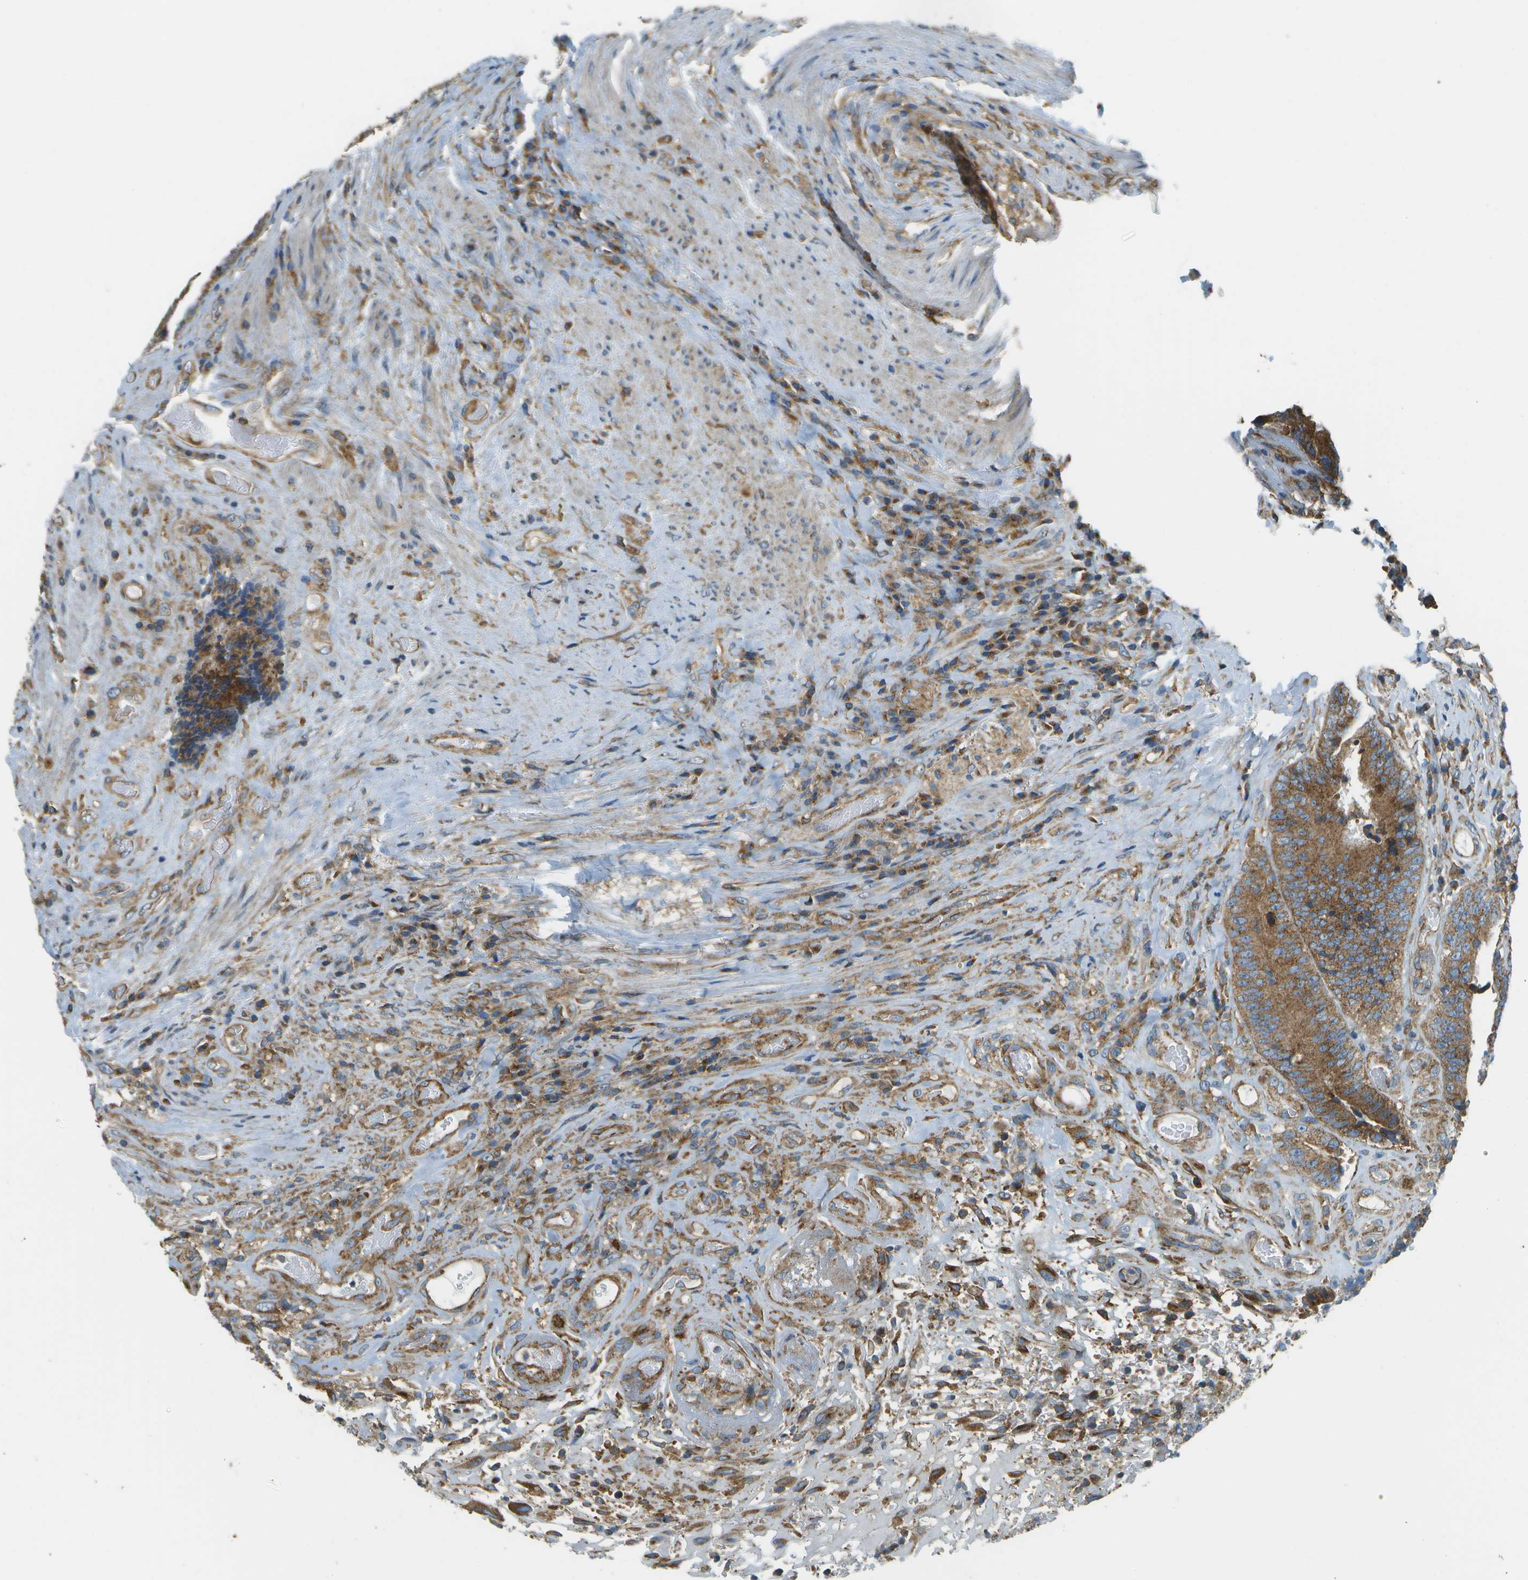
{"staining": {"intensity": "moderate", "quantity": ">75%", "location": "cytoplasmic/membranous"}, "tissue": "colorectal cancer", "cell_type": "Tumor cells", "image_type": "cancer", "snomed": [{"axis": "morphology", "description": "Adenocarcinoma, NOS"}, {"axis": "topography", "description": "Rectum"}], "caption": "Tumor cells exhibit medium levels of moderate cytoplasmic/membranous expression in approximately >75% of cells in colorectal cancer (adenocarcinoma).", "gene": "CLTC", "patient": {"sex": "male", "age": 72}}